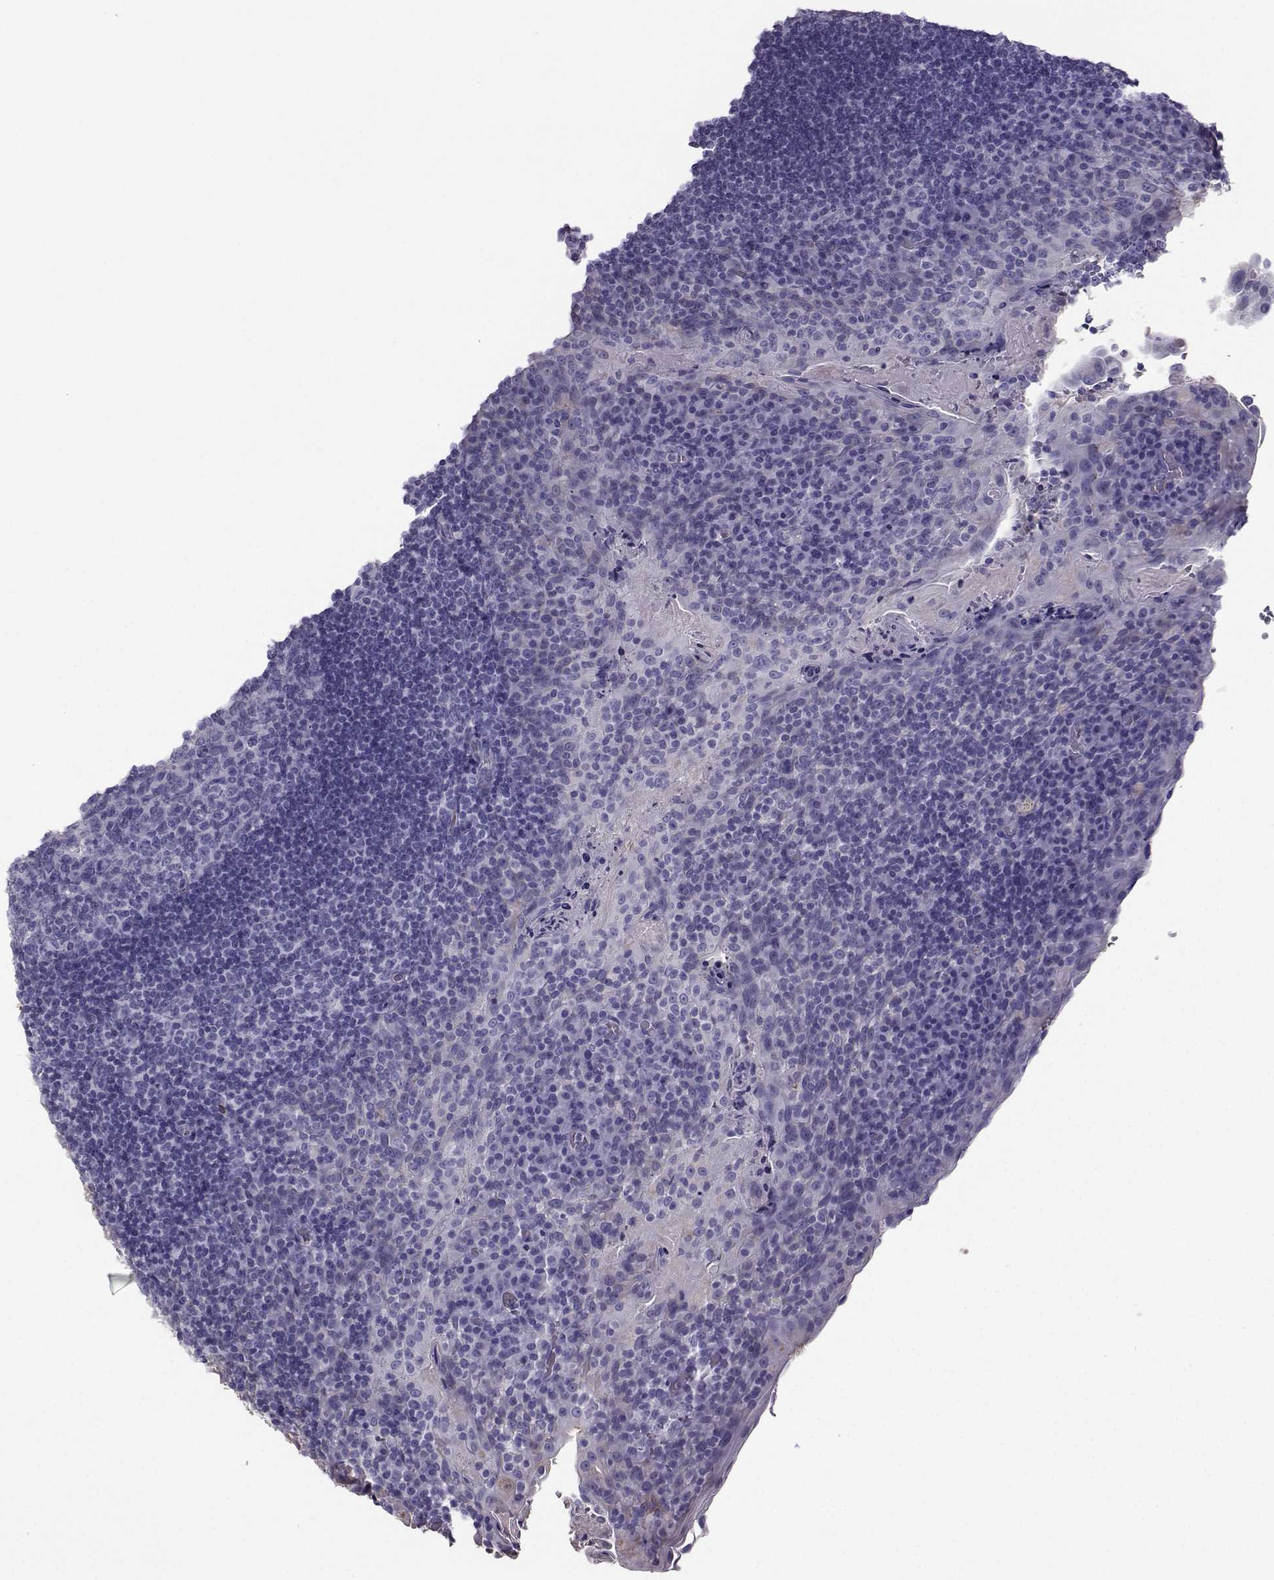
{"staining": {"intensity": "negative", "quantity": "none", "location": "none"}, "tissue": "tonsil", "cell_type": "Germinal center cells", "image_type": "normal", "snomed": [{"axis": "morphology", "description": "Normal tissue, NOS"}, {"axis": "topography", "description": "Tonsil"}], "caption": "This image is of normal tonsil stained with IHC to label a protein in brown with the nuclei are counter-stained blue. There is no positivity in germinal center cells. Nuclei are stained in blue.", "gene": "CLUL1", "patient": {"sex": "male", "age": 17}}